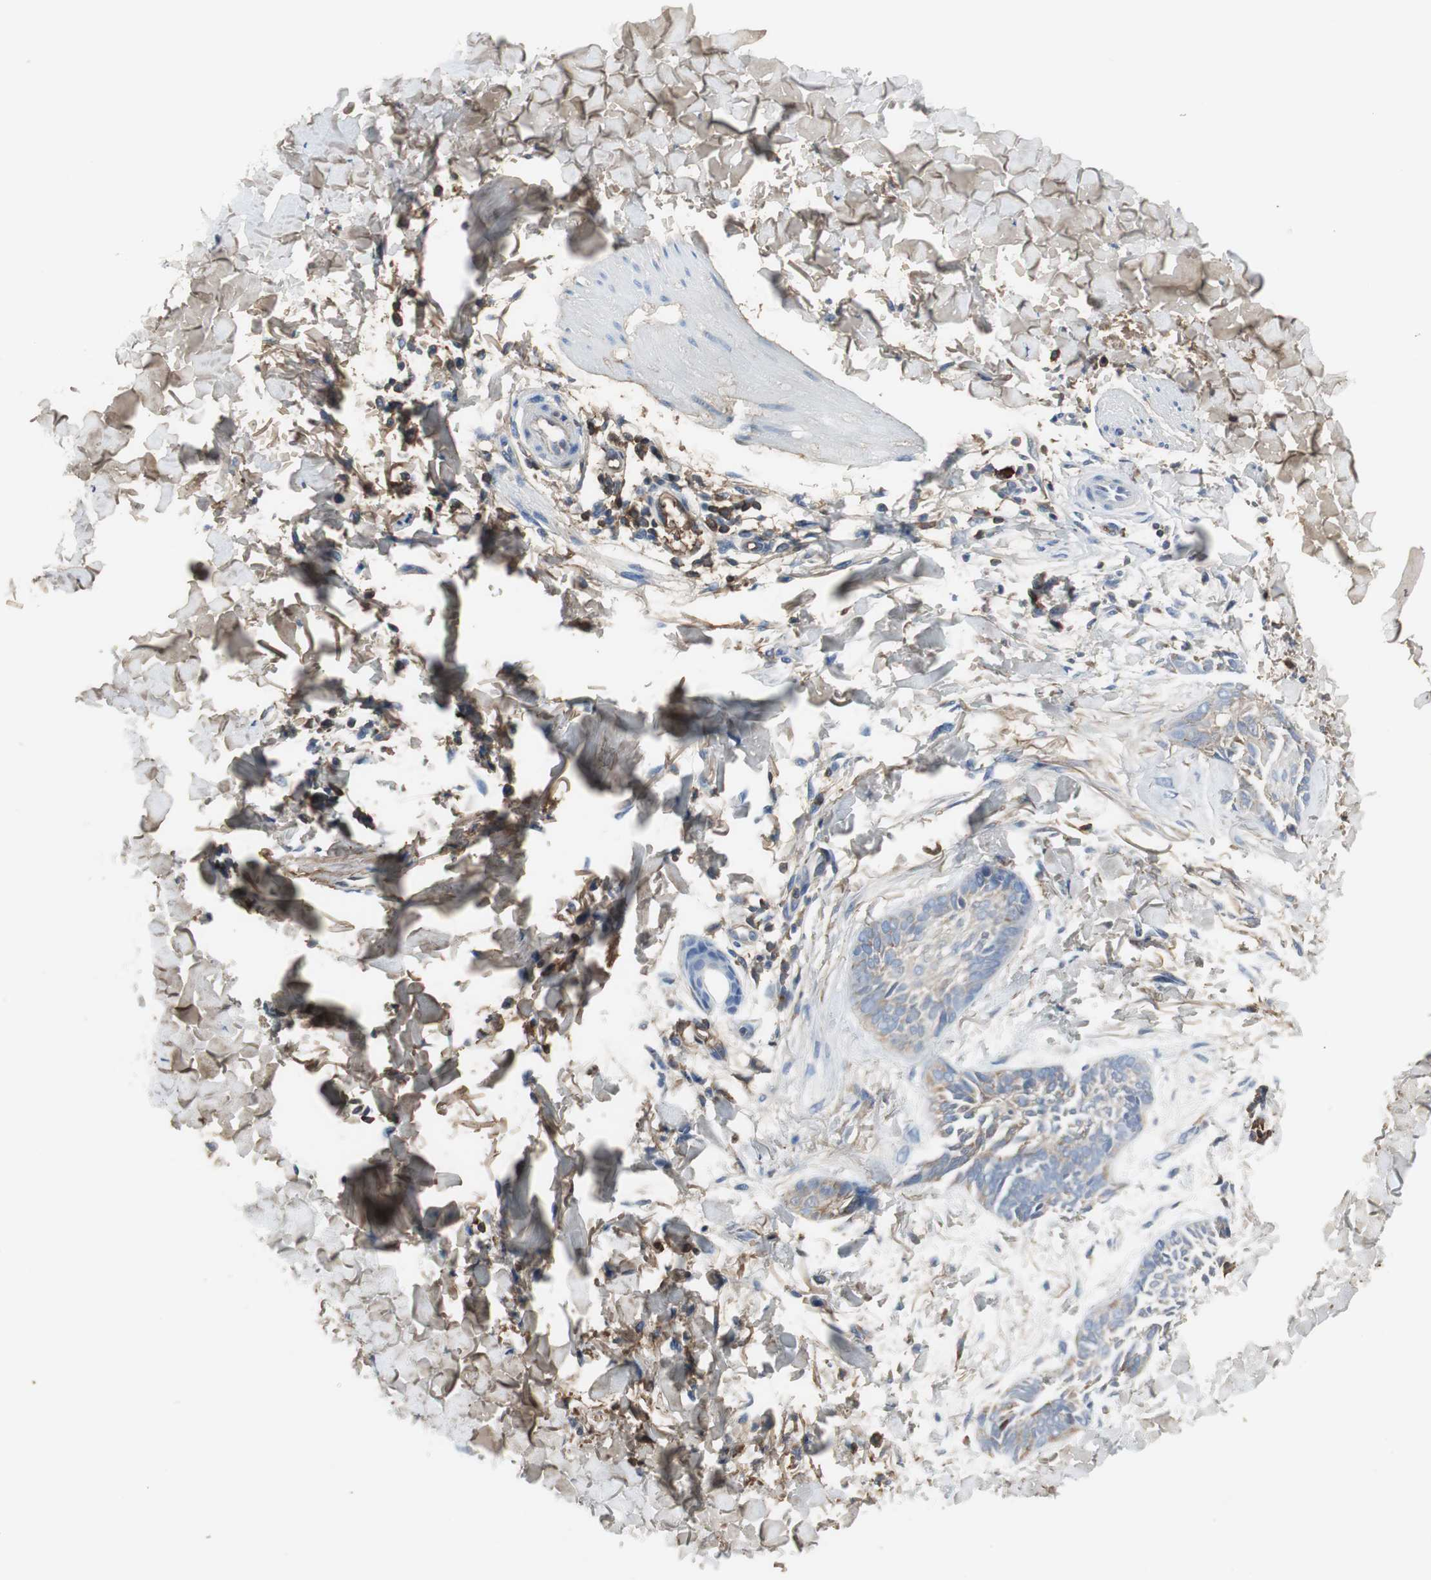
{"staining": {"intensity": "weak", "quantity": "<25%", "location": "cytoplasmic/membranous"}, "tissue": "skin cancer", "cell_type": "Tumor cells", "image_type": "cancer", "snomed": [{"axis": "morphology", "description": "Normal tissue, NOS"}, {"axis": "morphology", "description": "Basal cell carcinoma"}, {"axis": "topography", "description": "Skin"}], "caption": "IHC image of human basal cell carcinoma (skin) stained for a protein (brown), which displays no positivity in tumor cells.", "gene": "IGHA1", "patient": {"sex": "male", "age": 71}}